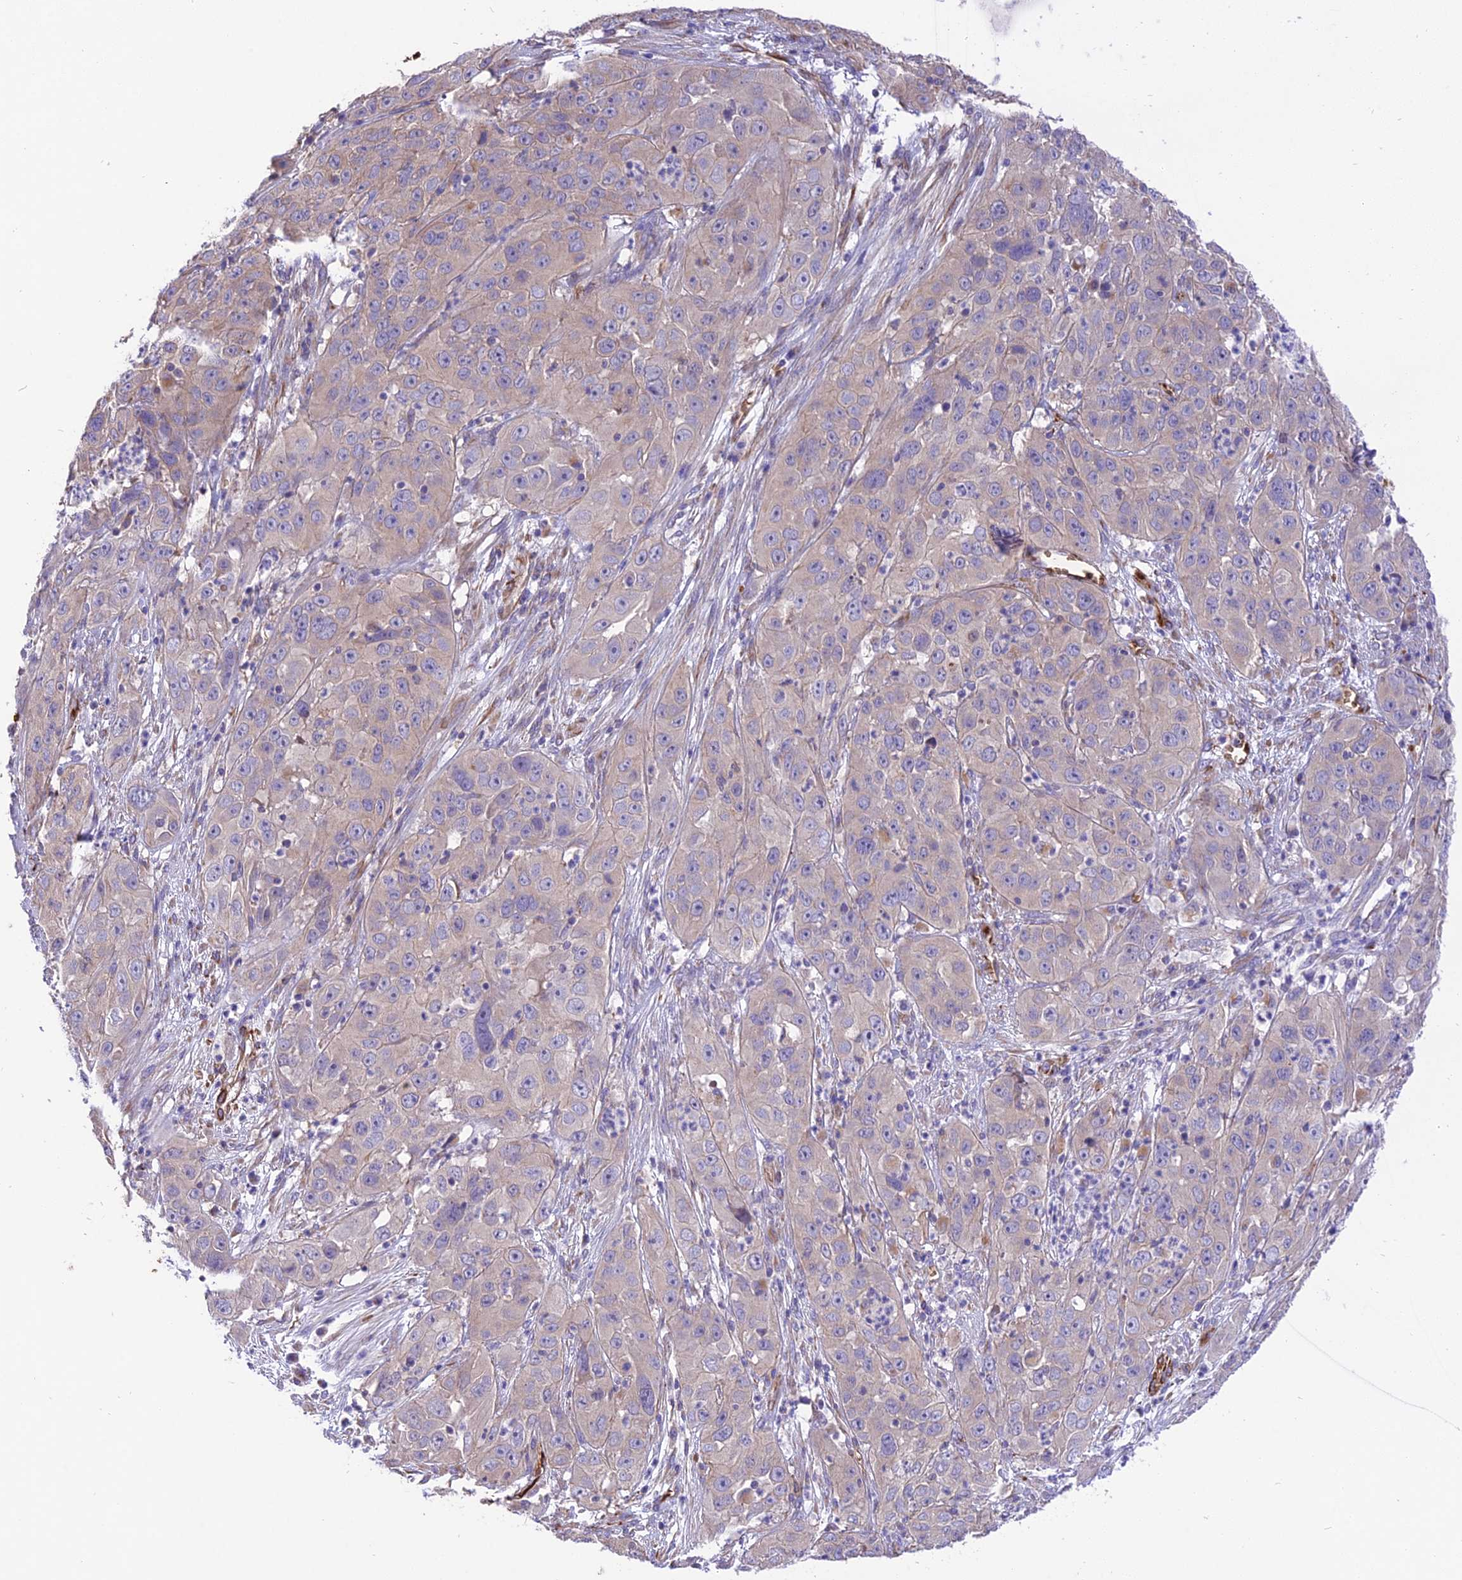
{"staining": {"intensity": "negative", "quantity": "none", "location": "none"}, "tissue": "cervical cancer", "cell_type": "Tumor cells", "image_type": "cancer", "snomed": [{"axis": "morphology", "description": "Squamous cell carcinoma, NOS"}, {"axis": "topography", "description": "Cervix"}], "caption": "Tumor cells show no significant expression in cervical cancer. The staining is performed using DAB brown chromogen with nuclei counter-stained in using hematoxylin.", "gene": "TTC4", "patient": {"sex": "female", "age": 32}}